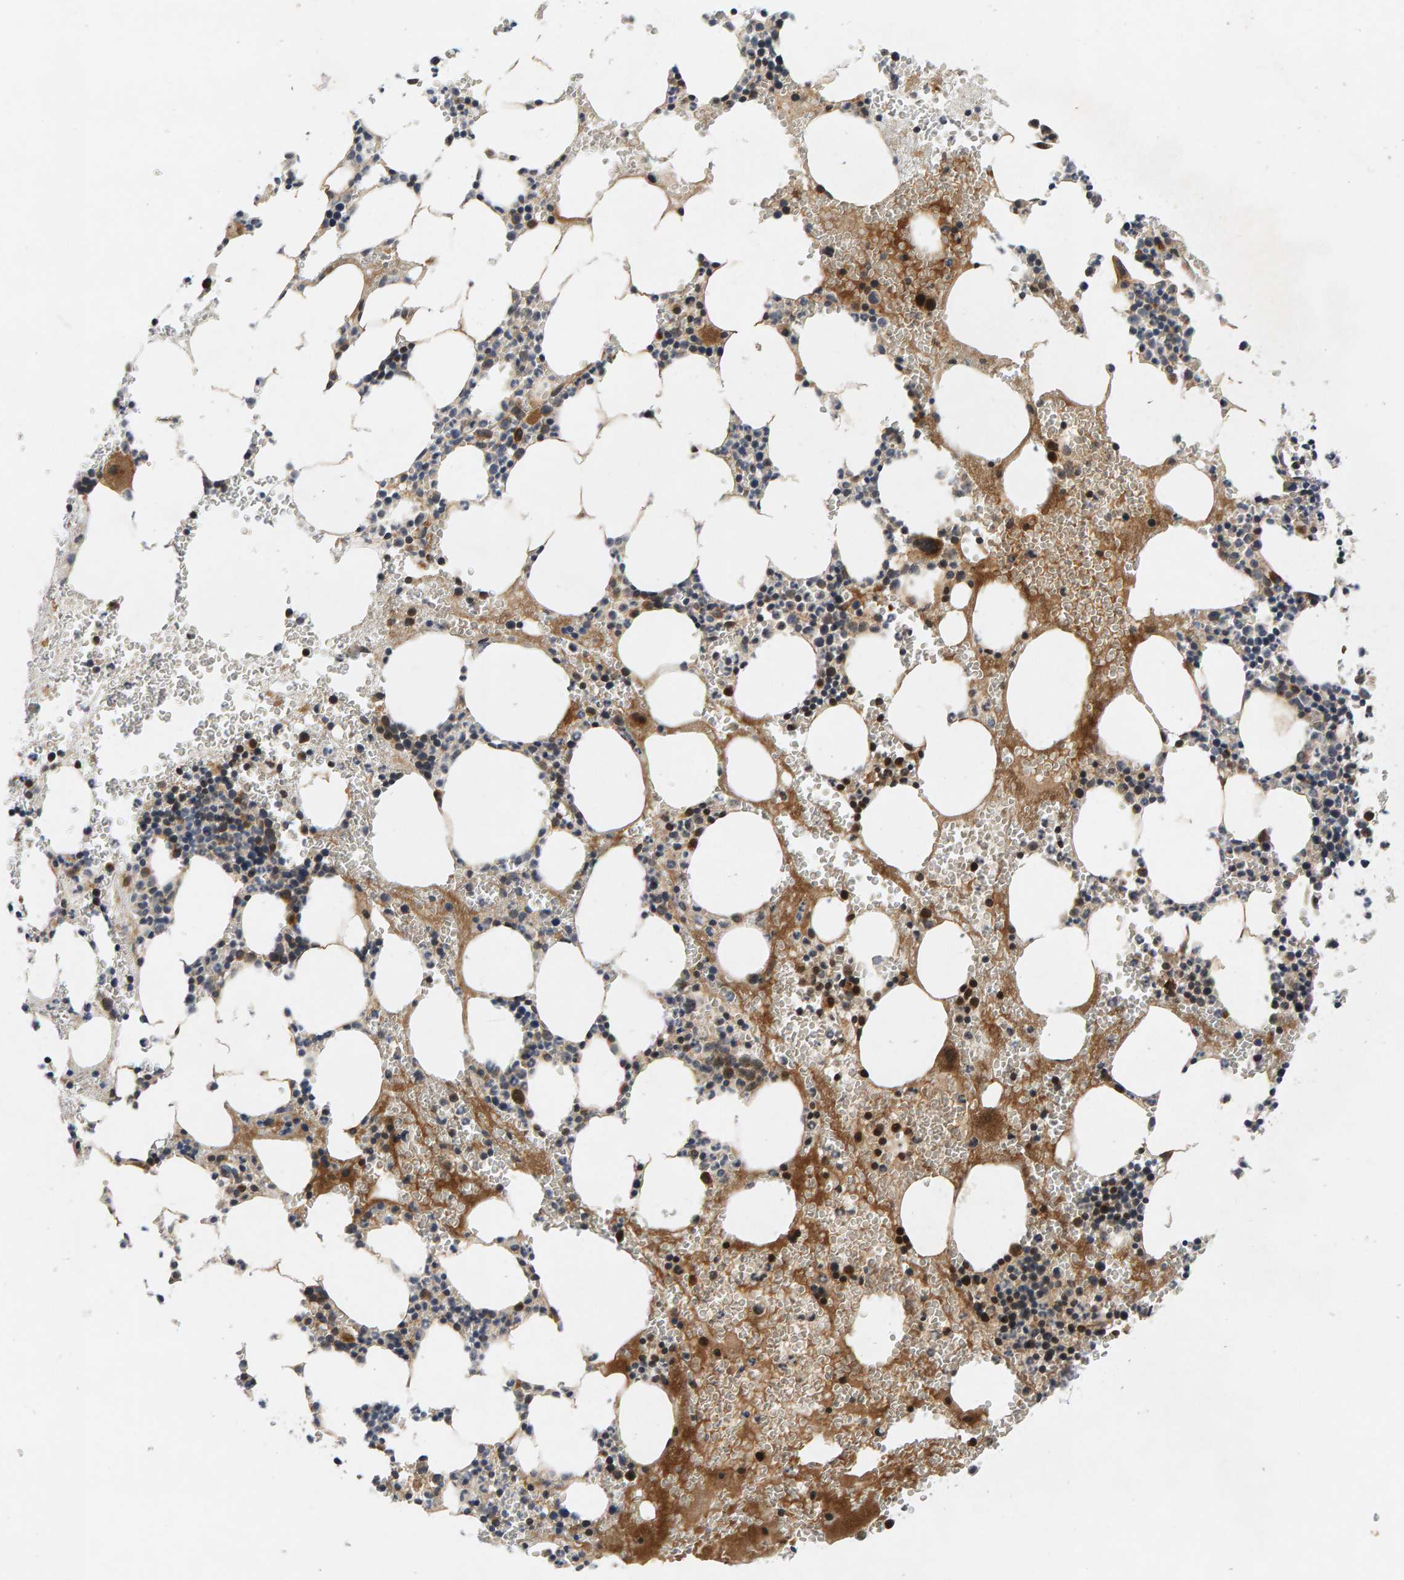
{"staining": {"intensity": "strong", "quantity": "25%-75%", "location": "cytoplasmic/membranous"}, "tissue": "bone marrow", "cell_type": "Hematopoietic cells", "image_type": "normal", "snomed": [{"axis": "morphology", "description": "Normal tissue, NOS"}, {"axis": "morphology", "description": "Inflammation, NOS"}, {"axis": "topography", "description": "Bone marrow"}], "caption": "DAB immunohistochemical staining of benign human bone marrow reveals strong cytoplasmic/membranous protein staining in approximately 25%-75% of hematopoietic cells. (DAB (3,3'-diaminobenzidine) IHC, brown staining for protein, blue staining for nuclei).", "gene": "BAHCC1", "patient": {"sex": "female", "age": 67}}